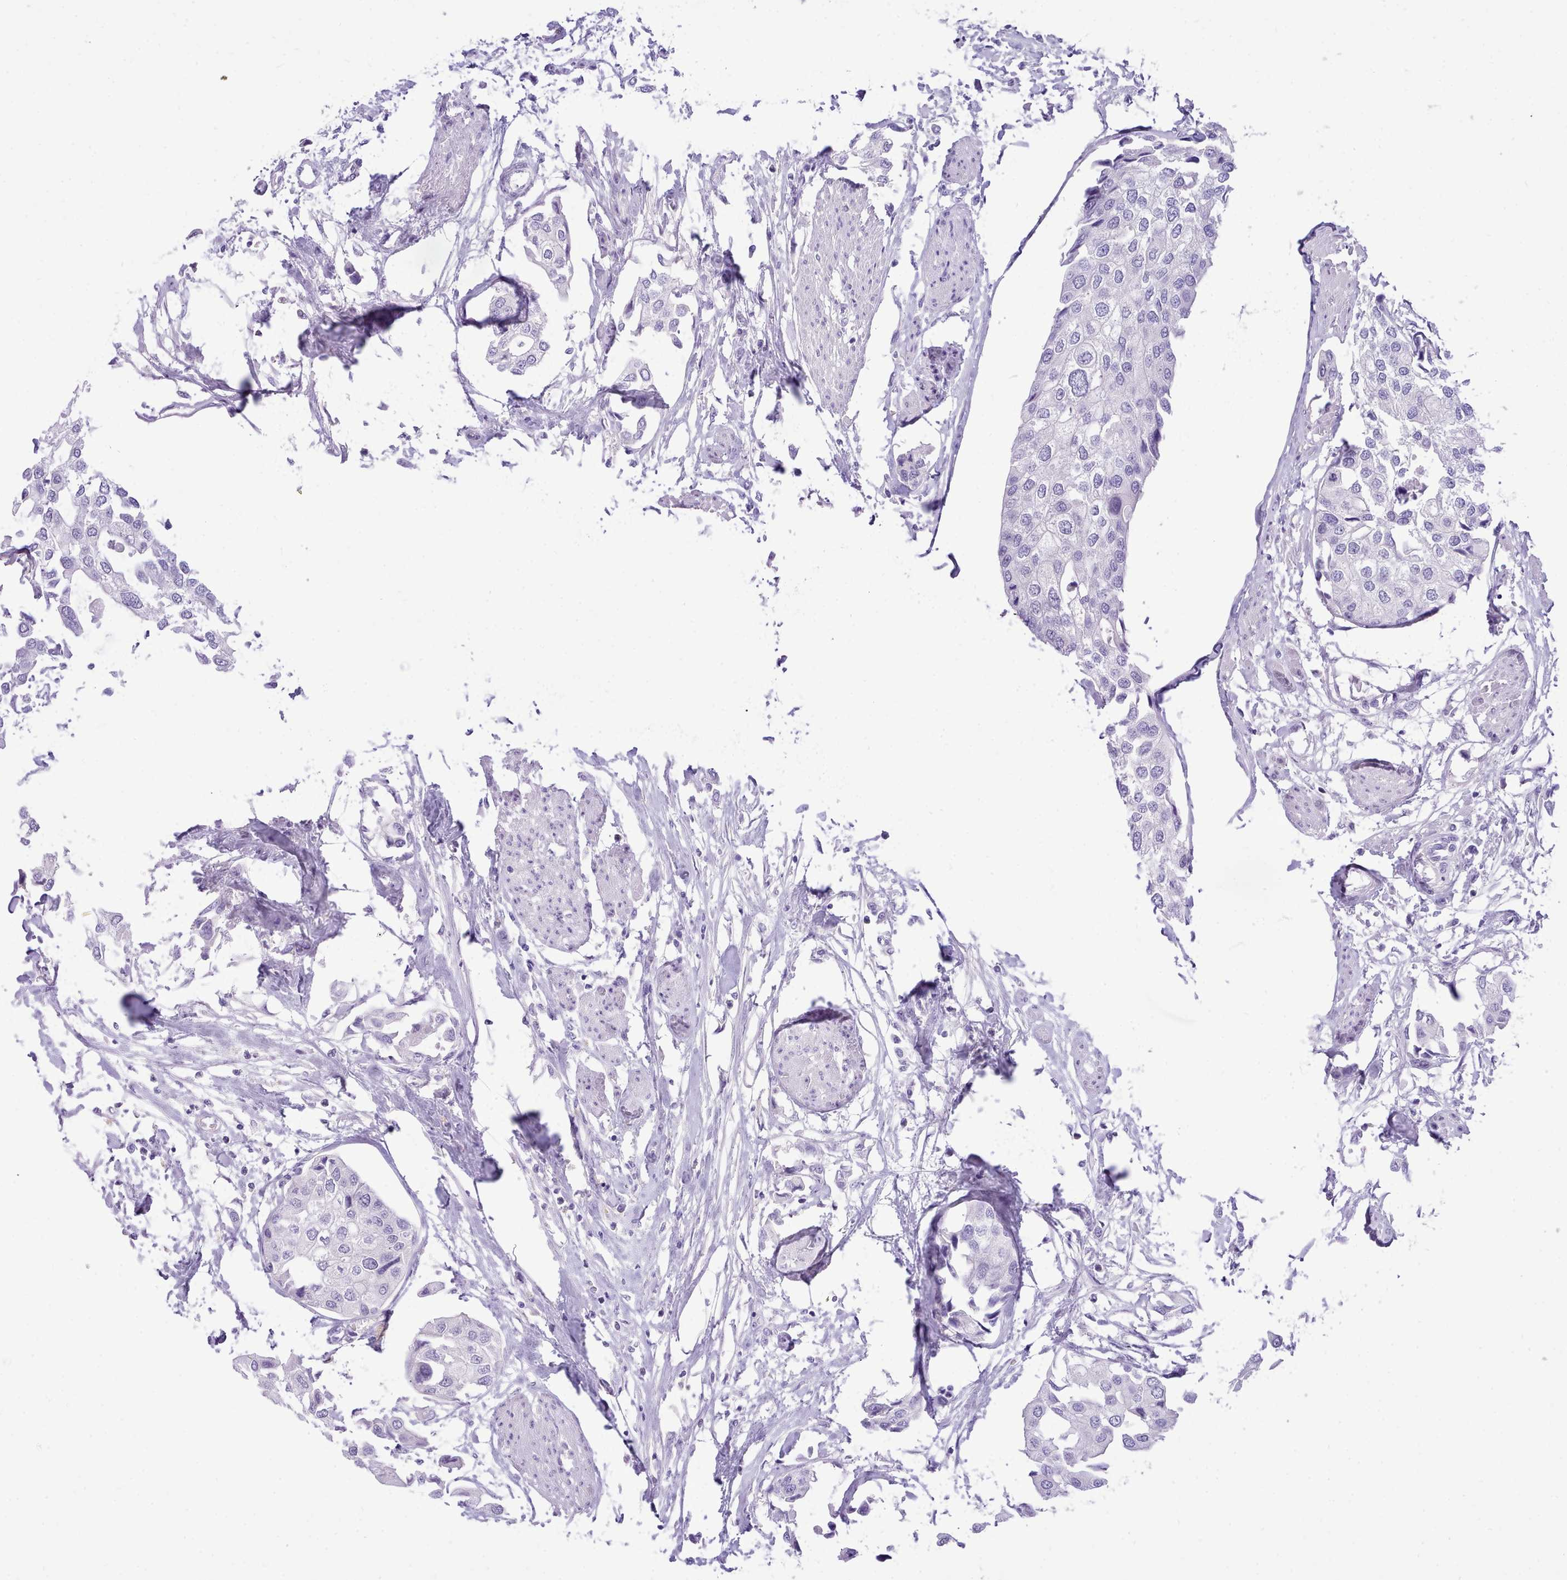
{"staining": {"intensity": "negative", "quantity": "none", "location": "none"}, "tissue": "urothelial cancer", "cell_type": "Tumor cells", "image_type": "cancer", "snomed": [{"axis": "morphology", "description": "Urothelial carcinoma, High grade"}, {"axis": "topography", "description": "Urinary bladder"}], "caption": "High-grade urothelial carcinoma was stained to show a protein in brown. There is no significant positivity in tumor cells. (Immunohistochemistry (ihc), brightfield microscopy, high magnification).", "gene": "LRRC37A", "patient": {"sex": "male", "age": 64}}